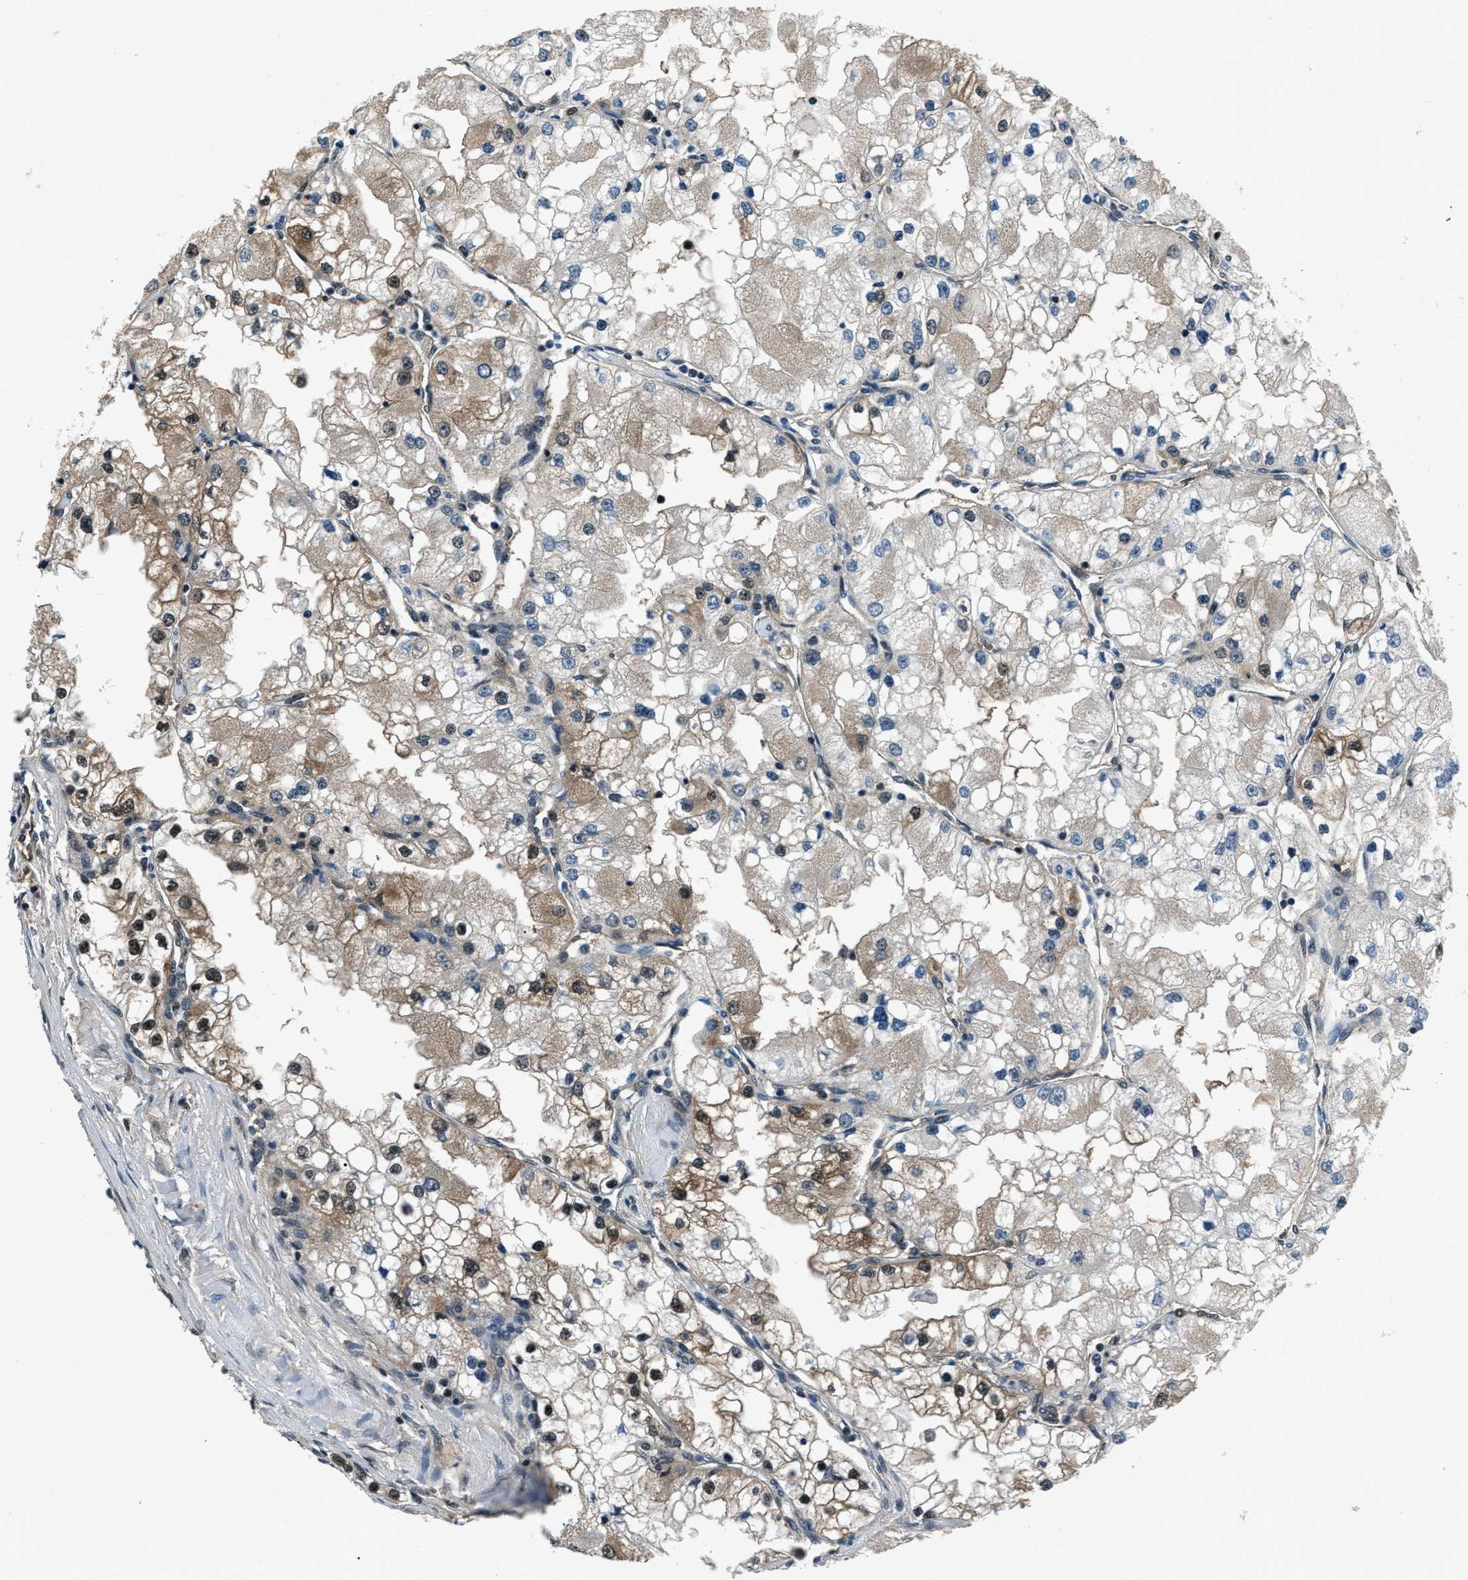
{"staining": {"intensity": "moderate", "quantity": "25%-75%", "location": "cytoplasmic/membranous,nuclear"}, "tissue": "renal cancer", "cell_type": "Tumor cells", "image_type": "cancer", "snomed": [{"axis": "morphology", "description": "Adenocarcinoma, NOS"}, {"axis": "topography", "description": "Kidney"}], "caption": "High-power microscopy captured an IHC histopathology image of renal cancer (adenocarcinoma), revealing moderate cytoplasmic/membranous and nuclear positivity in about 25%-75% of tumor cells.", "gene": "NUDCD3", "patient": {"sex": "male", "age": 68}}